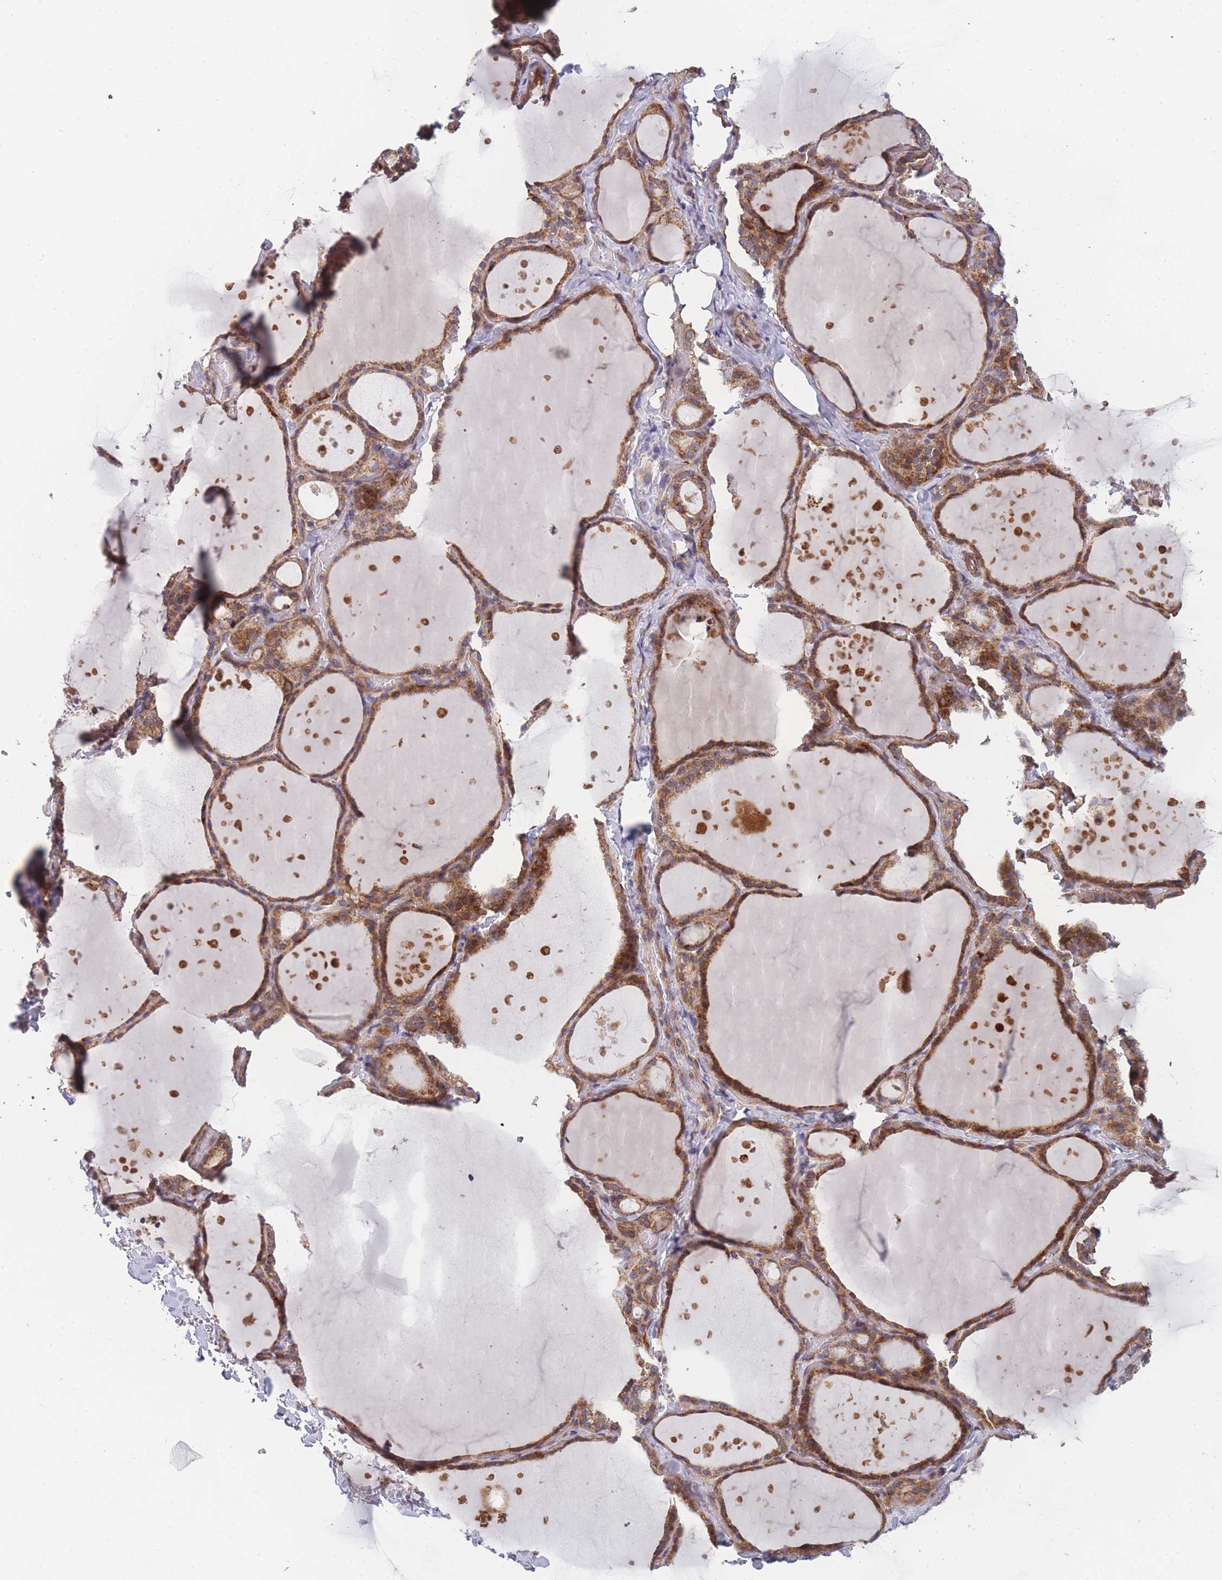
{"staining": {"intensity": "moderate", "quantity": ">75%", "location": "cytoplasmic/membranous"}, "tissue": "thyroid gland", "cell_type": "Glandular cells", "image_type": "normal", "snomed": [{"axis": "morphology", "description": "Normal tissue, NOS"}, {"axis": "topography", "description": "Thyroid gland"}], "caption": "Thyroid gland stained for a protein (brown) demonstrates moderate cytoplasmic/membranous positive staining in about >75% of glandular cells.", "gene": "MTRES1", "patient": {"sex": "female", "age": 44}}